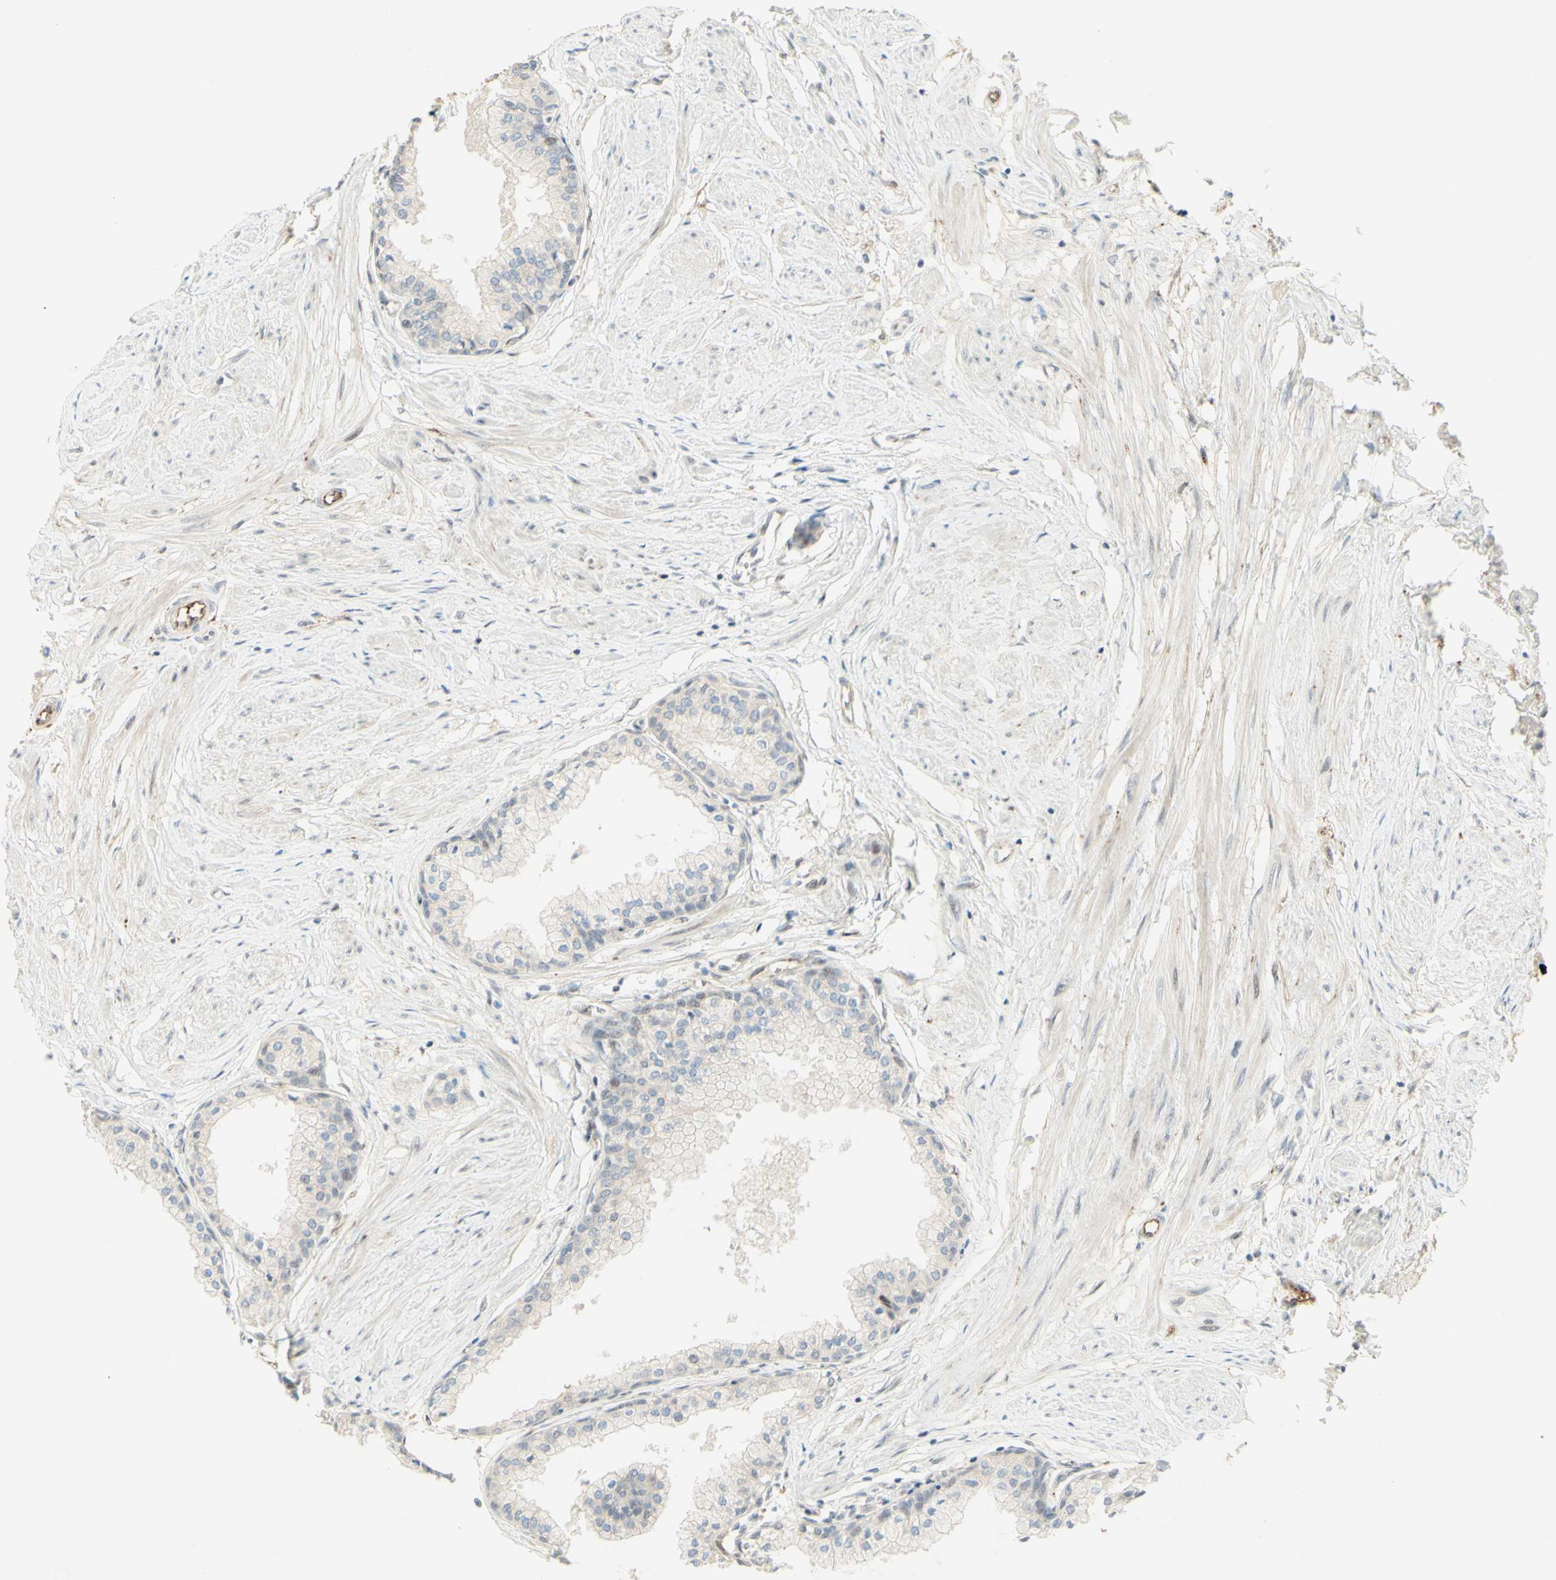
{"staining": {"intensity": "weak", "quantity": "<25%", "location": "cytoplasmic/membranous"}, "tissue": "prostate", "cell_type": "Glandular cells", "image_type": "normal", "snomed": [{"axis": "morphology", "description": "Normal tissue, NOS"}, {"axis": "topography", "description": "Prostate"}, {"axis": "topography", "description": "Seminal veicle"}], "caption": "Immunohistochemistry histopathology image of benign prostate stained for a protein (brown), which displays no expression in glandular cells.", "gene": "ANGPT2", "patient": {"sex": "male", "age": 60}}